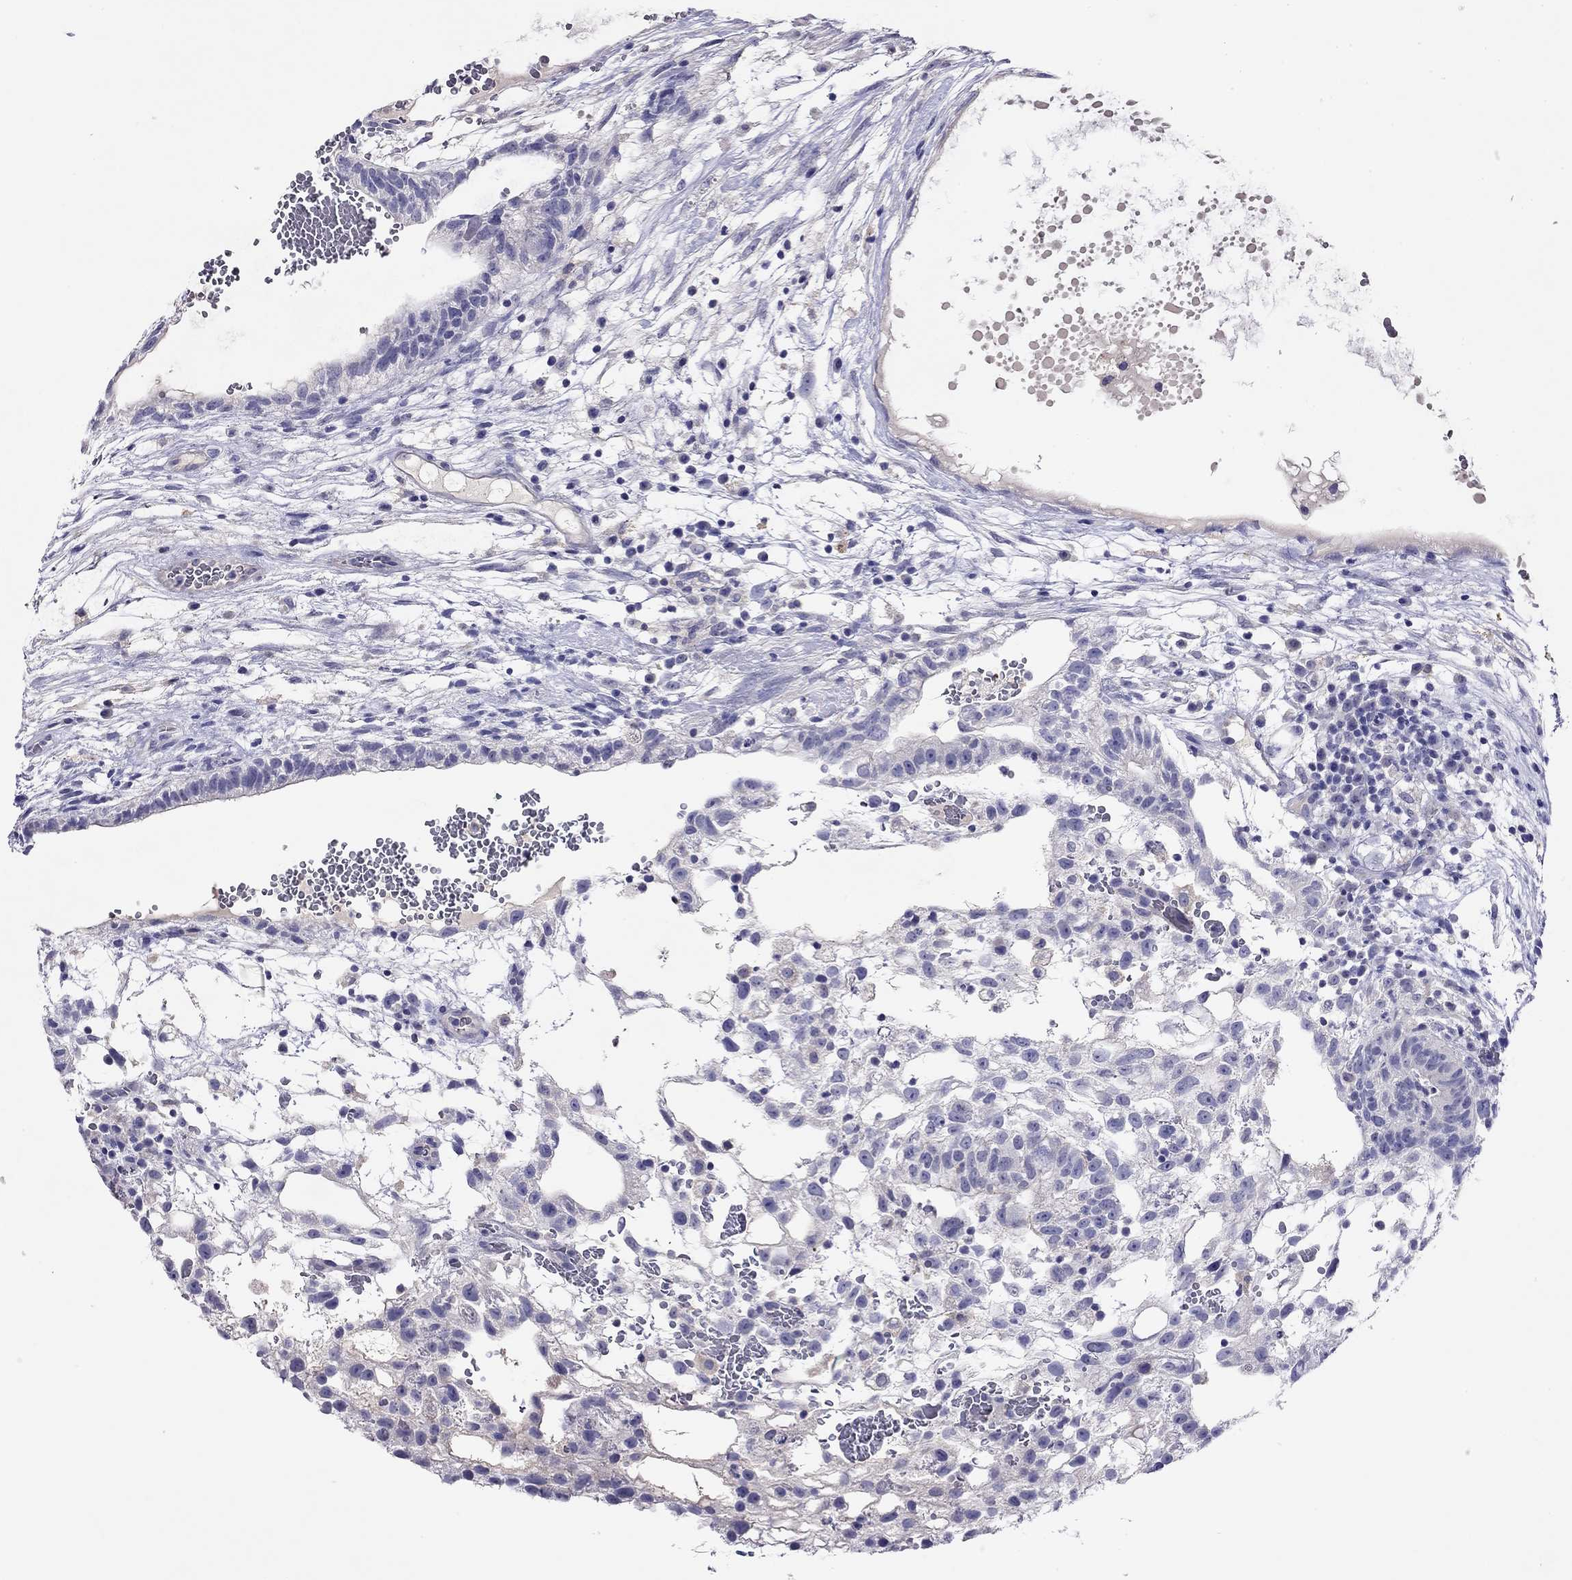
{"staining": {"intensity": "negative", "quantity": "none", "location": "none"}, "tissue": "testis cancer", "cell_type": "Tumor cells", "image_type": "cancer", "snomed": [{"axis": "morphology", "description": "Normal tissue, NOS"}, {"axis": "morphology", "description": "Carcinoma, Embryonal, NOS"}, {"axis": "topography", "description": "Testis"}], "caption": "A high-resolution image shows immunohistochemistry staining of testis cancer, which exhibits no significant expression in tumor cells.", "gene": "CAPNS2", "patient": {"sex": "male", "age": 32}}